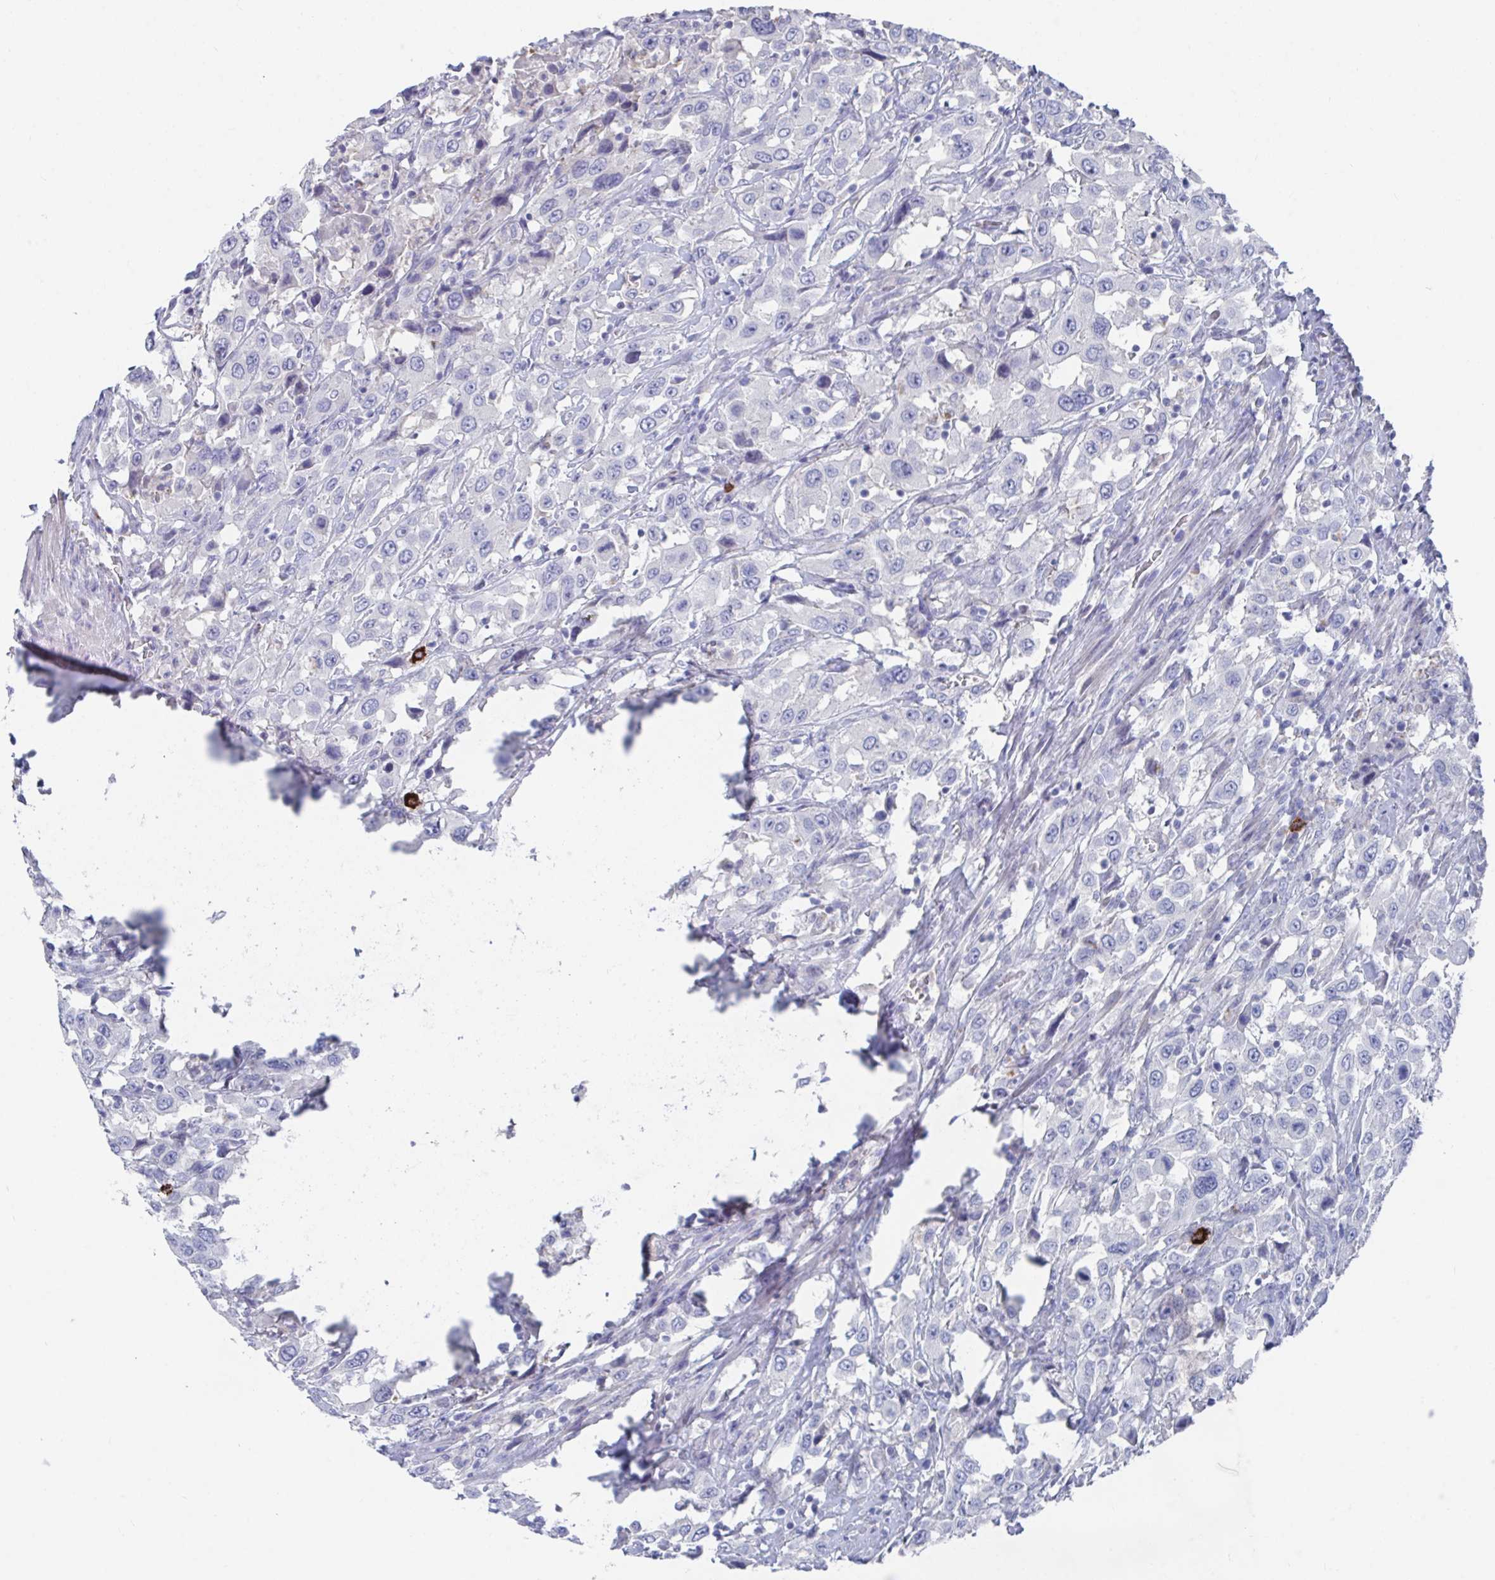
{"staining": {"intensity": "negative", "quantity": "none", "location": "none"}, "tissue": "urothelial cancer", "cell_type": "Tumor cells", "image_type": "cancer", "snomed": [{"axis": "morphology", "description": "Urothelial carcinoma, High grade"}, {"axis": "topography", "description": "Urinary bladder"}], "caption": "There is no significant positivity in tumor cells of high-grade urothelial carcinoma.", "gene": "KCNK5", "patient": {"sex": "male", "age": 61}}